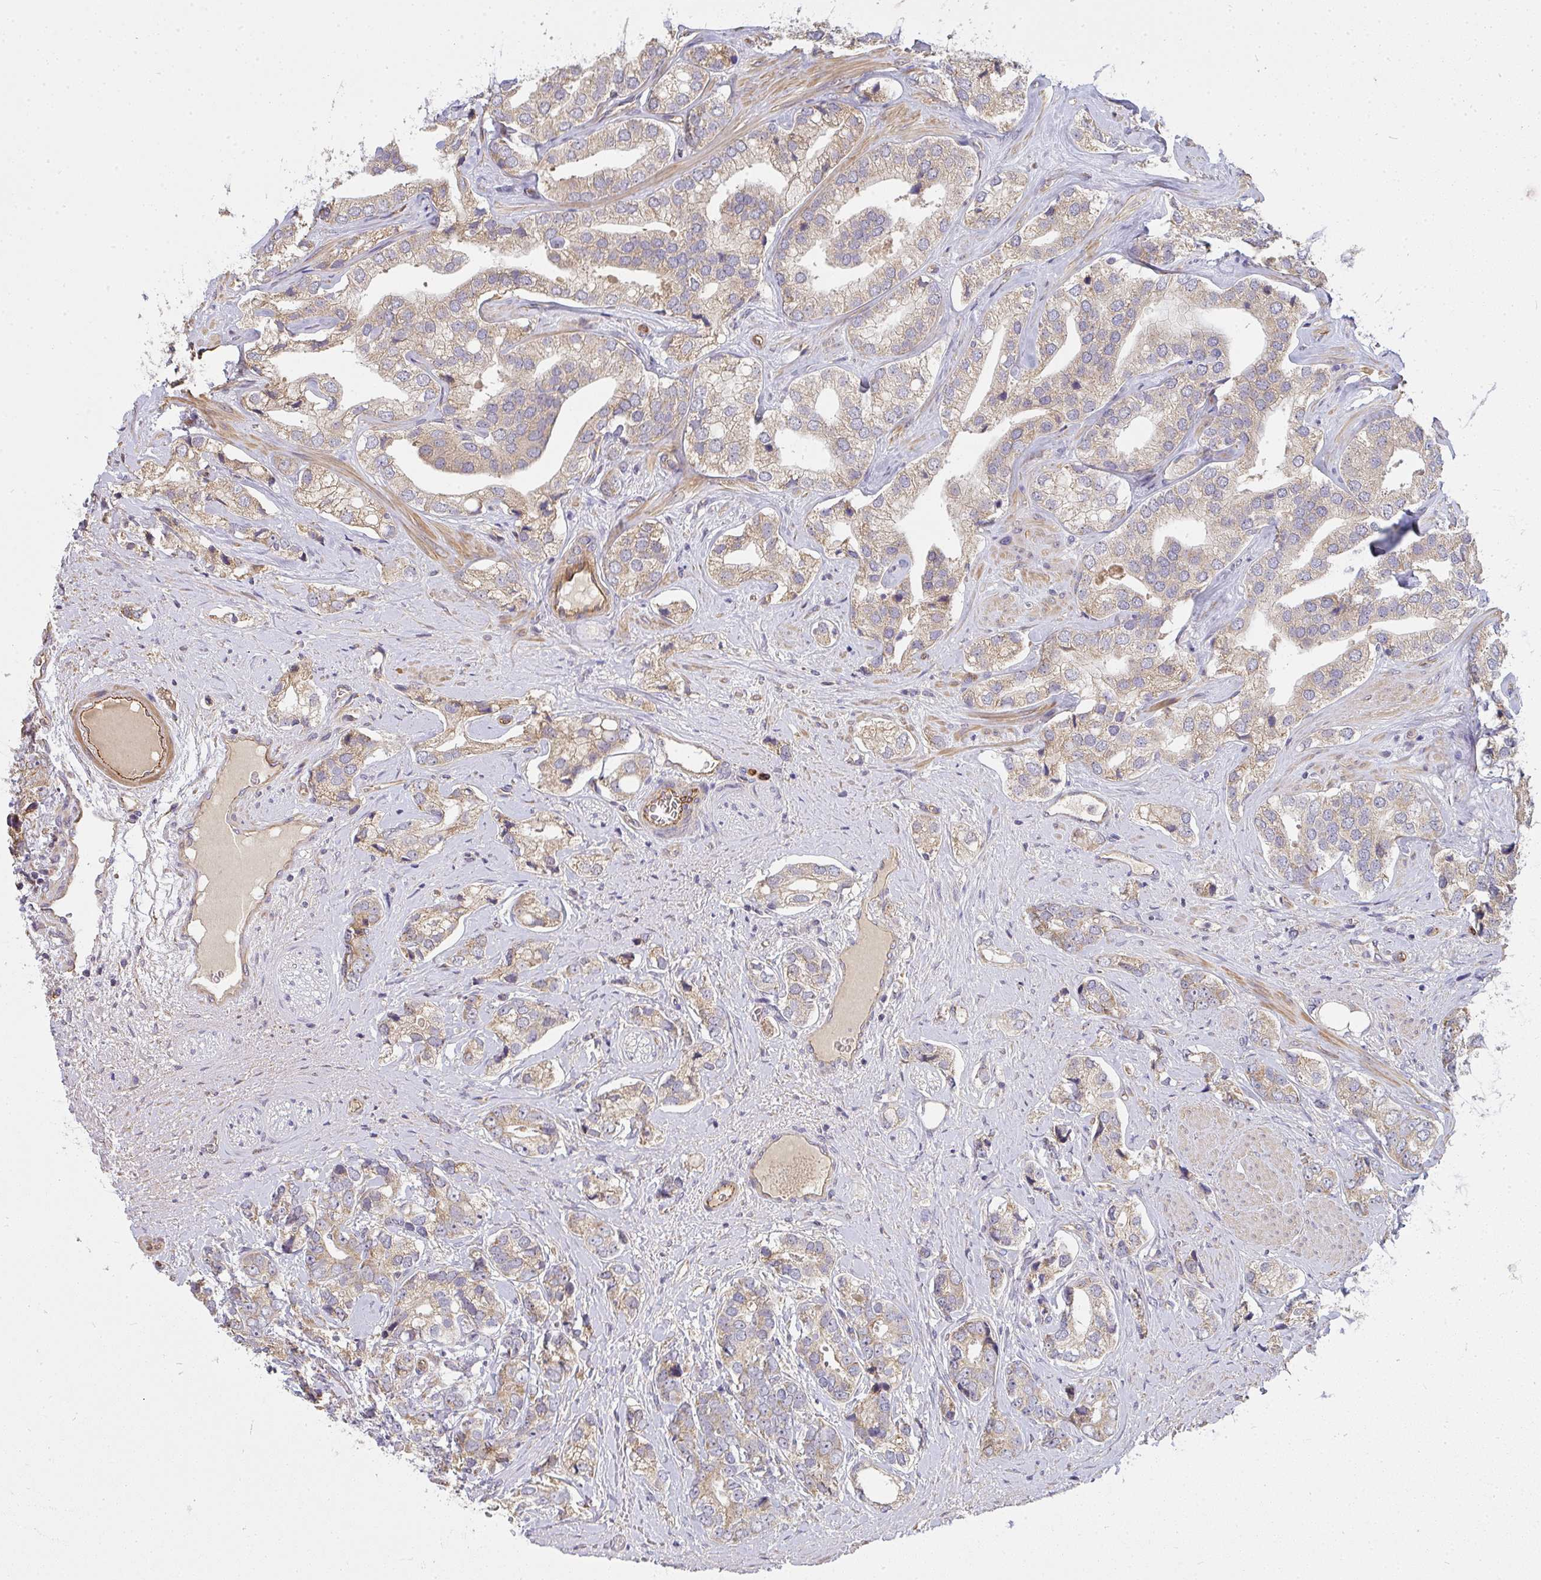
{"staining": {"intensity": "weak", "quantity": ">75%", "location": "cytoplasmic/membranous"}, "tissue": "prostate cancer", "cell_type": "Tumor cells", "image_type": "cancer", "snomed": [{"axis": "morphology", "description": "Adenocarcinoma, High grade"}, {"axis": "topography", "description": "Prostate"}], "caption": "Immunohistochemical staining of prostate high-grade adenocarcinoma shows low levels of weak cytoplasmic/membranous staining in about >75% of tumor cells.", "gene": "B4GALT6", "patient": {"sex": "male", "age": 58}}